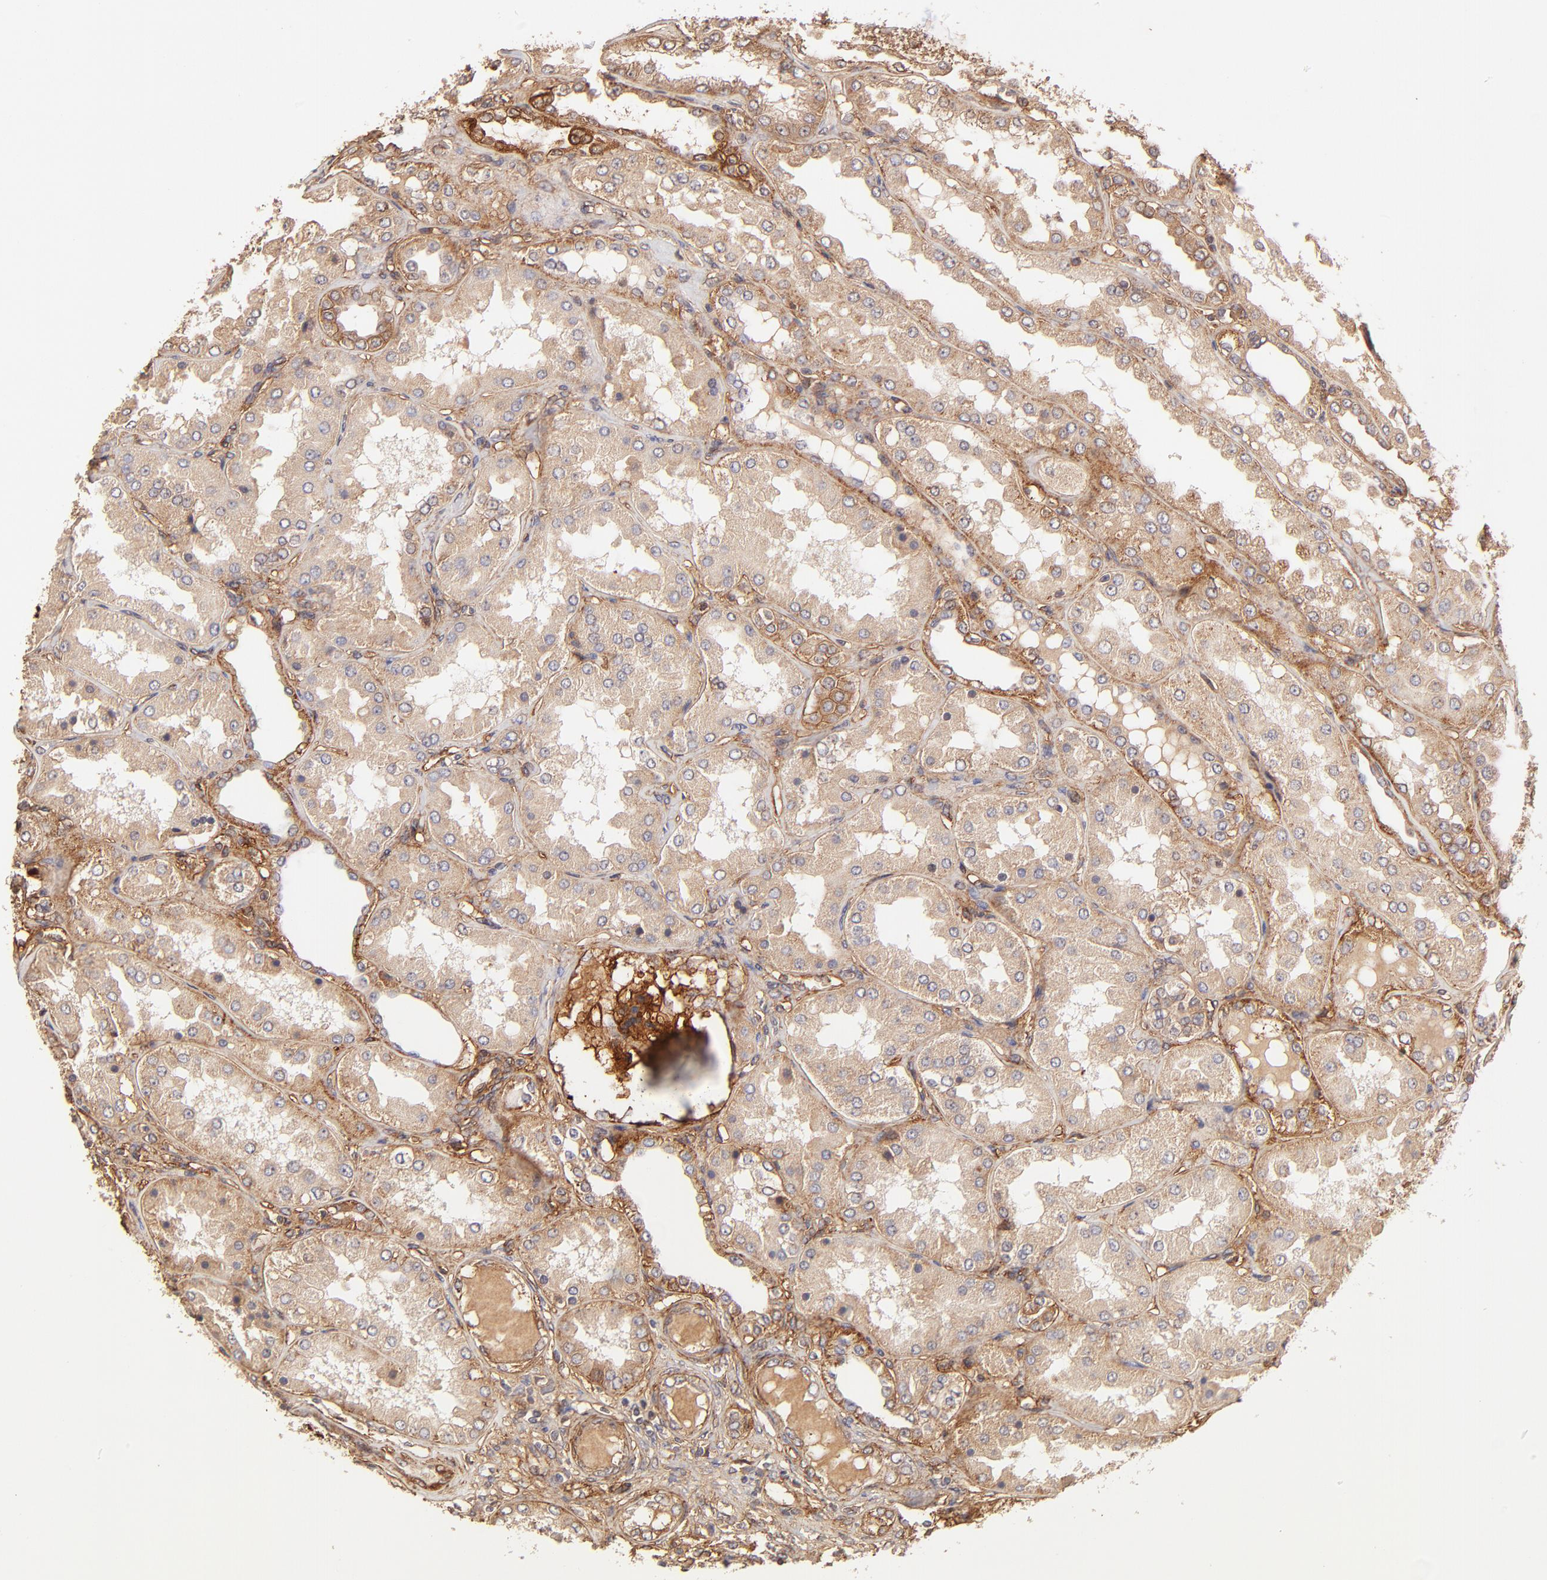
{"staining": {"intensity": "strong", "quantity": ">75%", "location": "cytoplasmic/membranous"}, "tissue": "kidney", "cell_type": "Cells in glomeruli", "image_type": "normal", "snomed": [{"axis": "morphology", "description": "Normal tissue, NOS"}, {"axis": "topography", "description": "Kidney"}], "caption": "Kidney stained with immunohistochemistry (IHC) reveals strong cytoplasmic/membranous staining in about >75% of cells in glomeruli.", "gene": "ITGB1", "patient": {"sex": "female", "age": 56}}